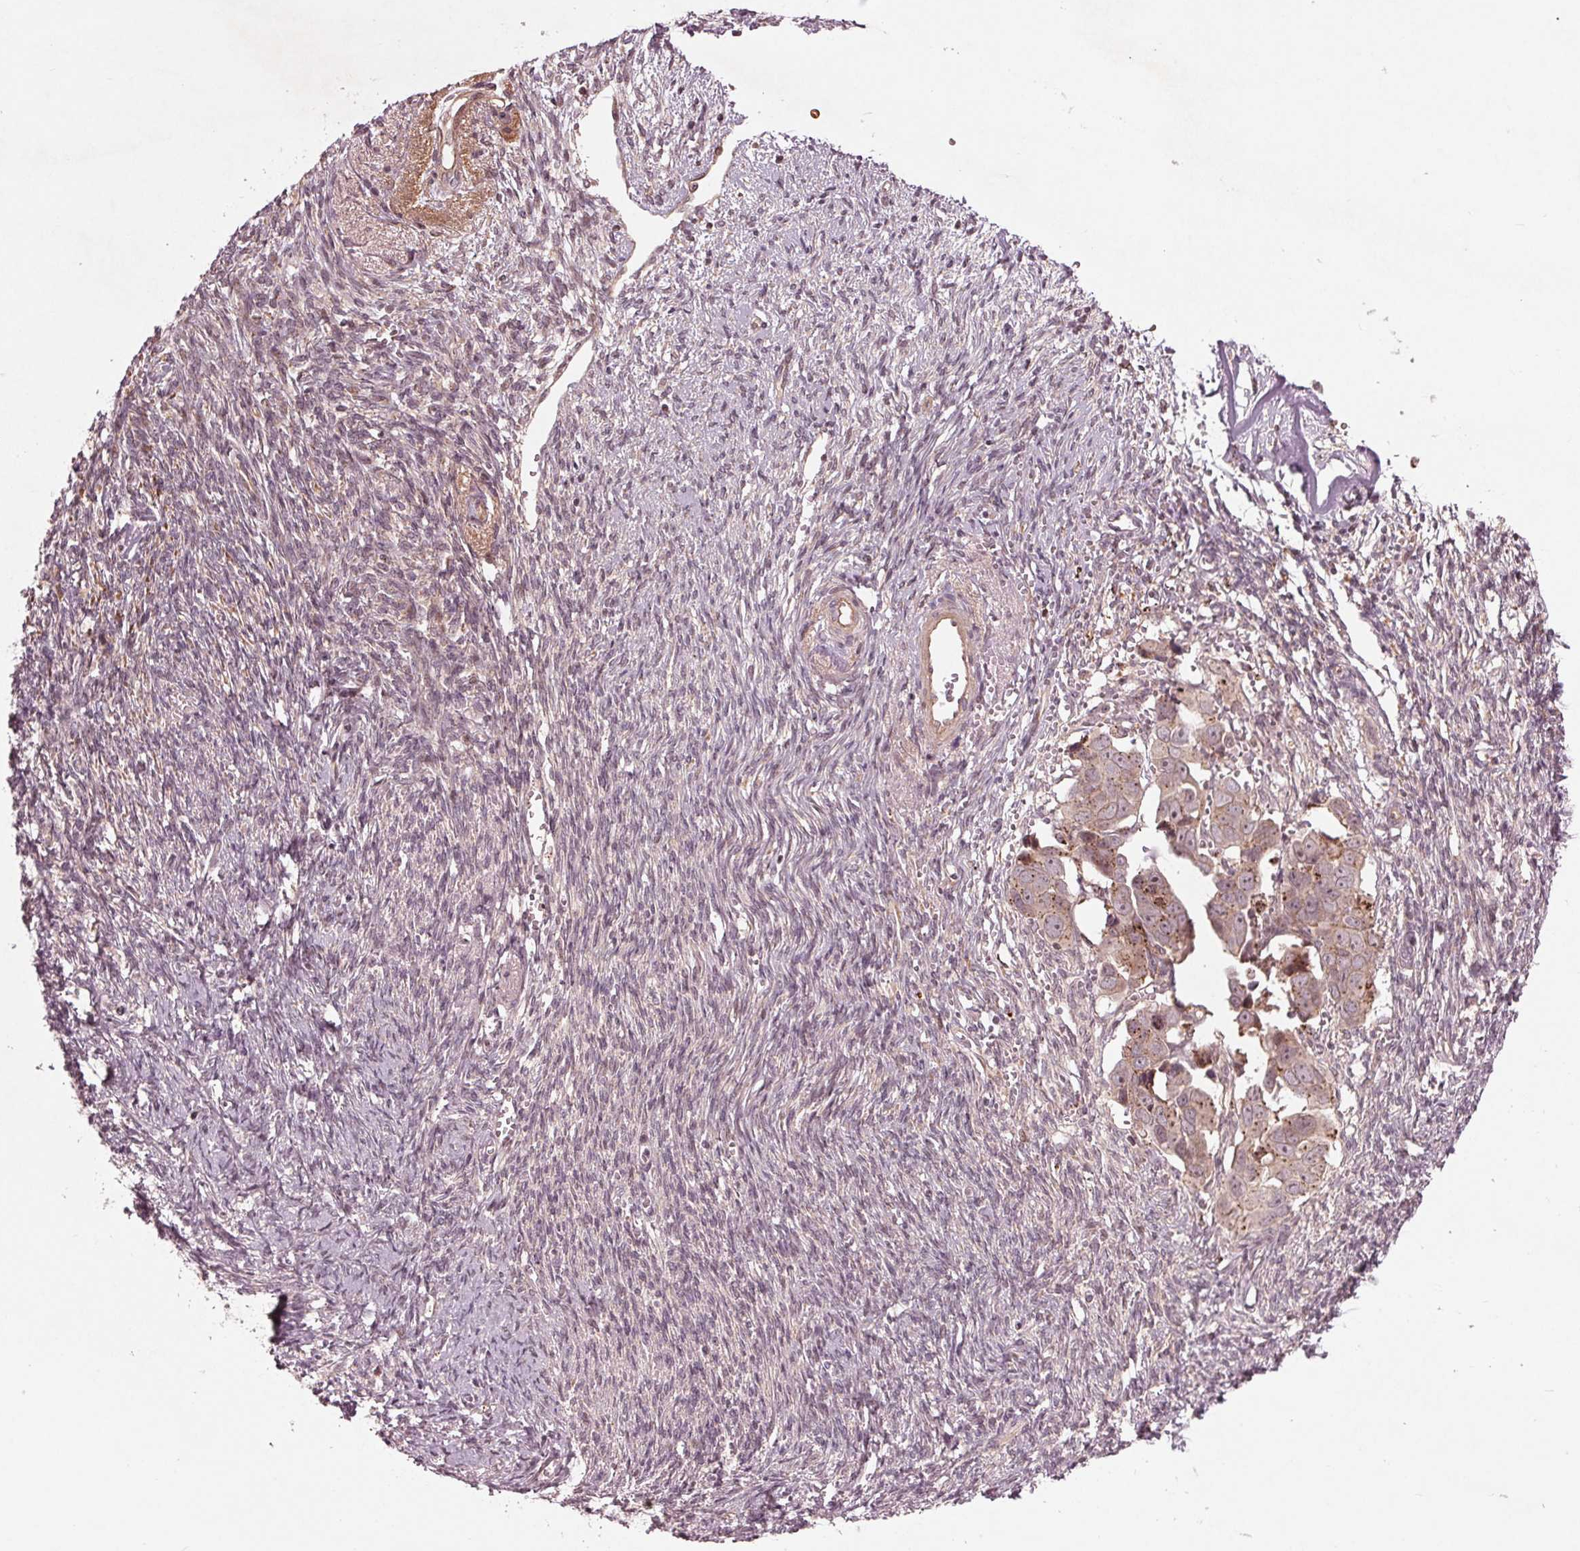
{"staining": {"intensity": "weak", "quantity": ">75%", "location": "cytoplasmic/membranous"}, "tissue": "ovarian cancer", "cell_type": "Tumor cells", "image_type": "cancer", "snomed": [{"axis": "morphology", "description": "Cystadenocarcinoma, serous, NOS"}, {"axis": "topography", "description": "Ovary"}], "caption": "This photomicrograph reveals immunohistochemistry (IHC) staining of human serous cystadenocarcinoma (ovarian), with low weak cytoplasmic/membranous staining in approximately >75% of tumor cells.", "gene": "CDKL4", "patient": {"sex": "female", "age": 59}}